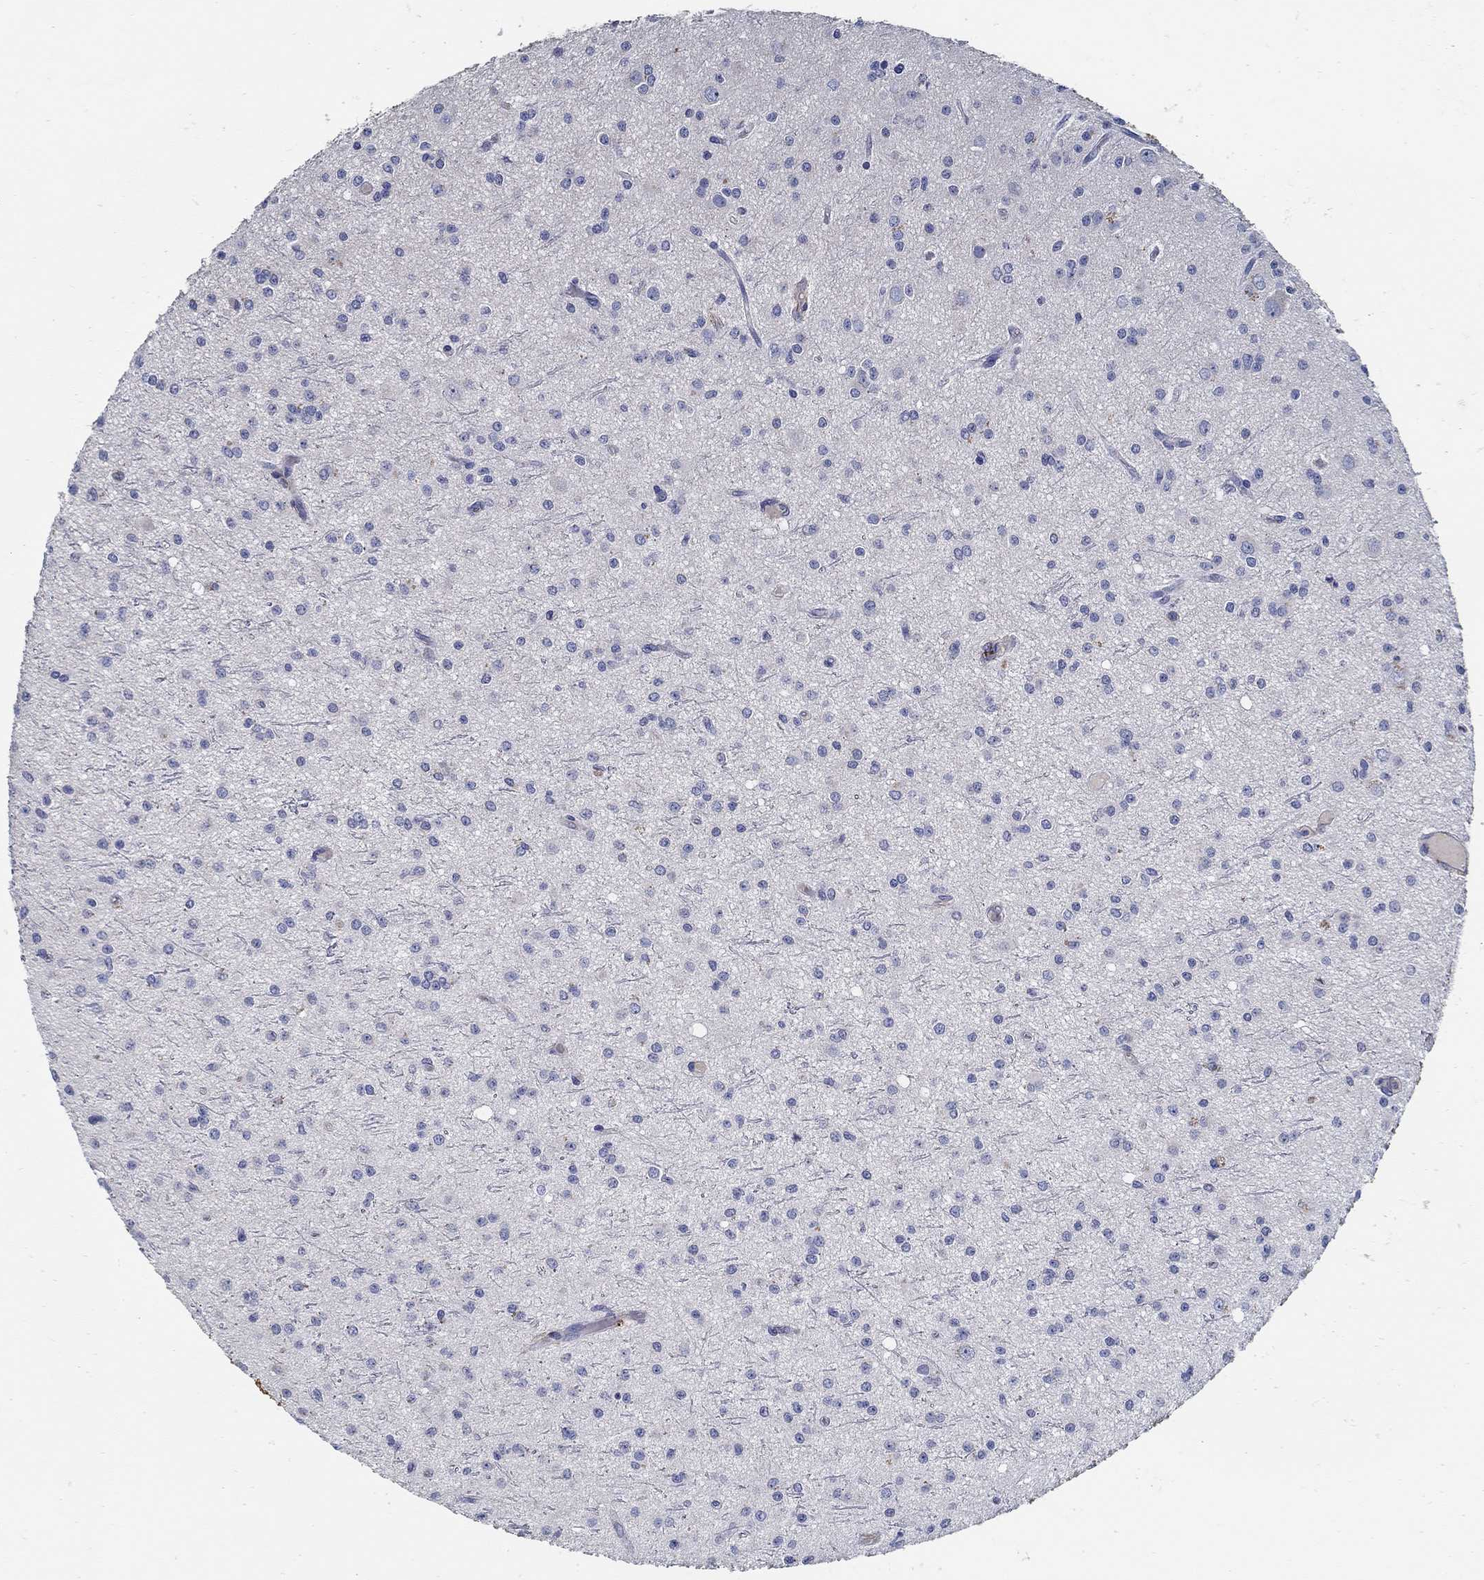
{"staining": {"intensity": "negative", "quantity": "none", "location": "none"}, "tissue": "glioma", "cell_type": "Tumor cells", "image_type": "cancer", "snomed": [{"axis": "morphology", "description": "Glioma, malignant, Low grade"}, {"axis": "topography", "description": "Brain"}], "caption": "Histopathology image shows no significant protein staining in tumor cells of glioma.", "gene": "TGFBI", "patient": {"sex": "male", "age": 27}}